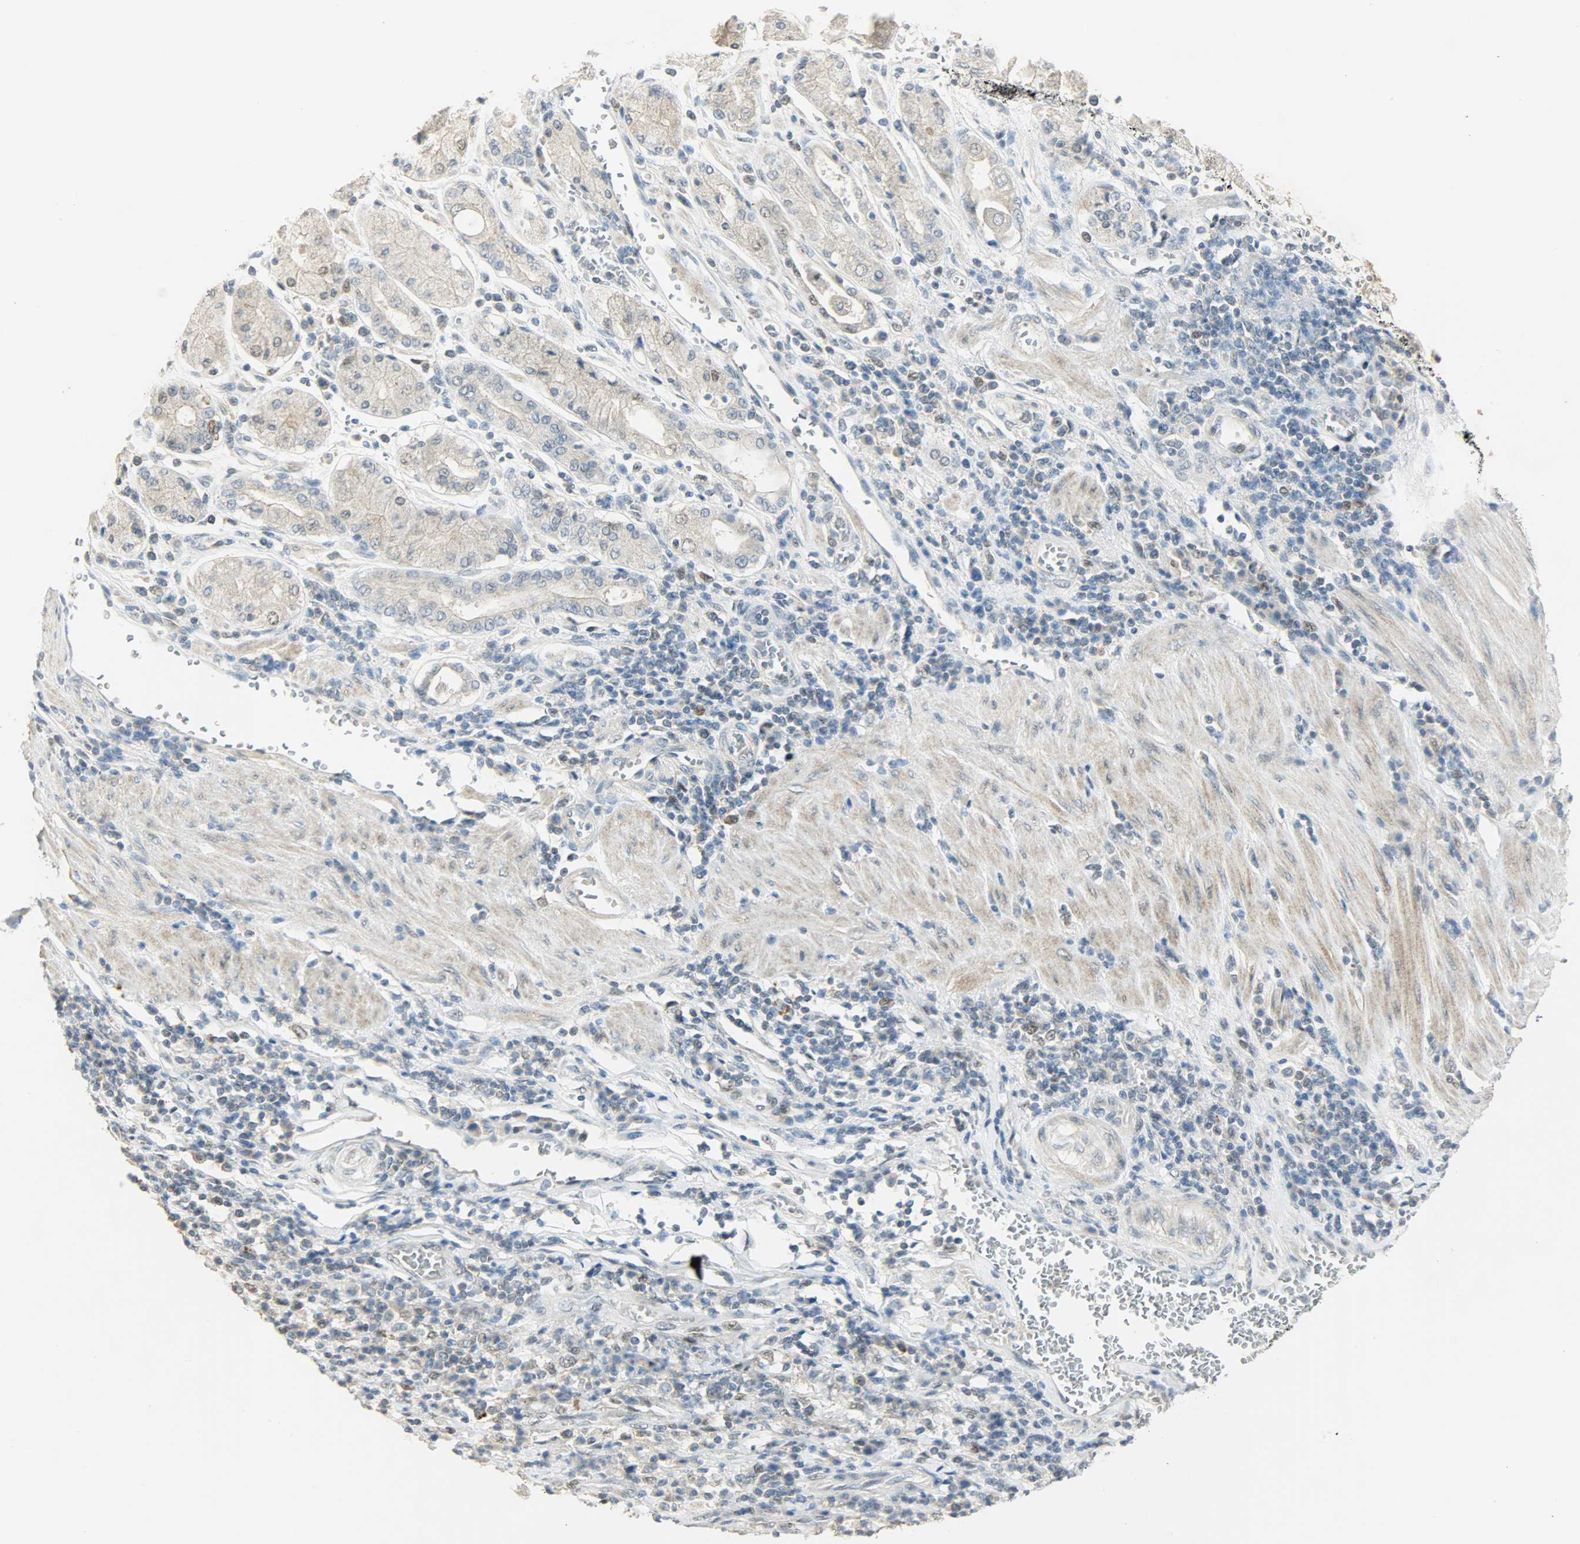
{"staining": {"intensity": "weak", "quantity": "<25%", "location": "cytoplasmic/membranous,nuclear"}, "tissue": "stomach cancer", "cell_type": "Tumor cells", "image_type": "cancer", "snomed": [{"axis": "morphology", "description": "Normal tissue, NOS"}, {"axis": "morphology", "description": "Adenocarcinoma, NOS"}, {"axis": "topography", "description": "Stomach, upper"}, {"axis": "topography", "description": "Stomach"}], "caption": "High power microscopy histopathology image of an immunohistochemistry micrograph of stomach cancer (adenocarcinoma), revealing no significant expression in tumor cells. (Stains: DAB (3,3'-diaminobenzidine) IHC with hematoxylin counter stain, Microscopy: brightfield microscopy at high magnification).", "gene": "PPARG", "patient": {"sex": "male", "age": 59}}